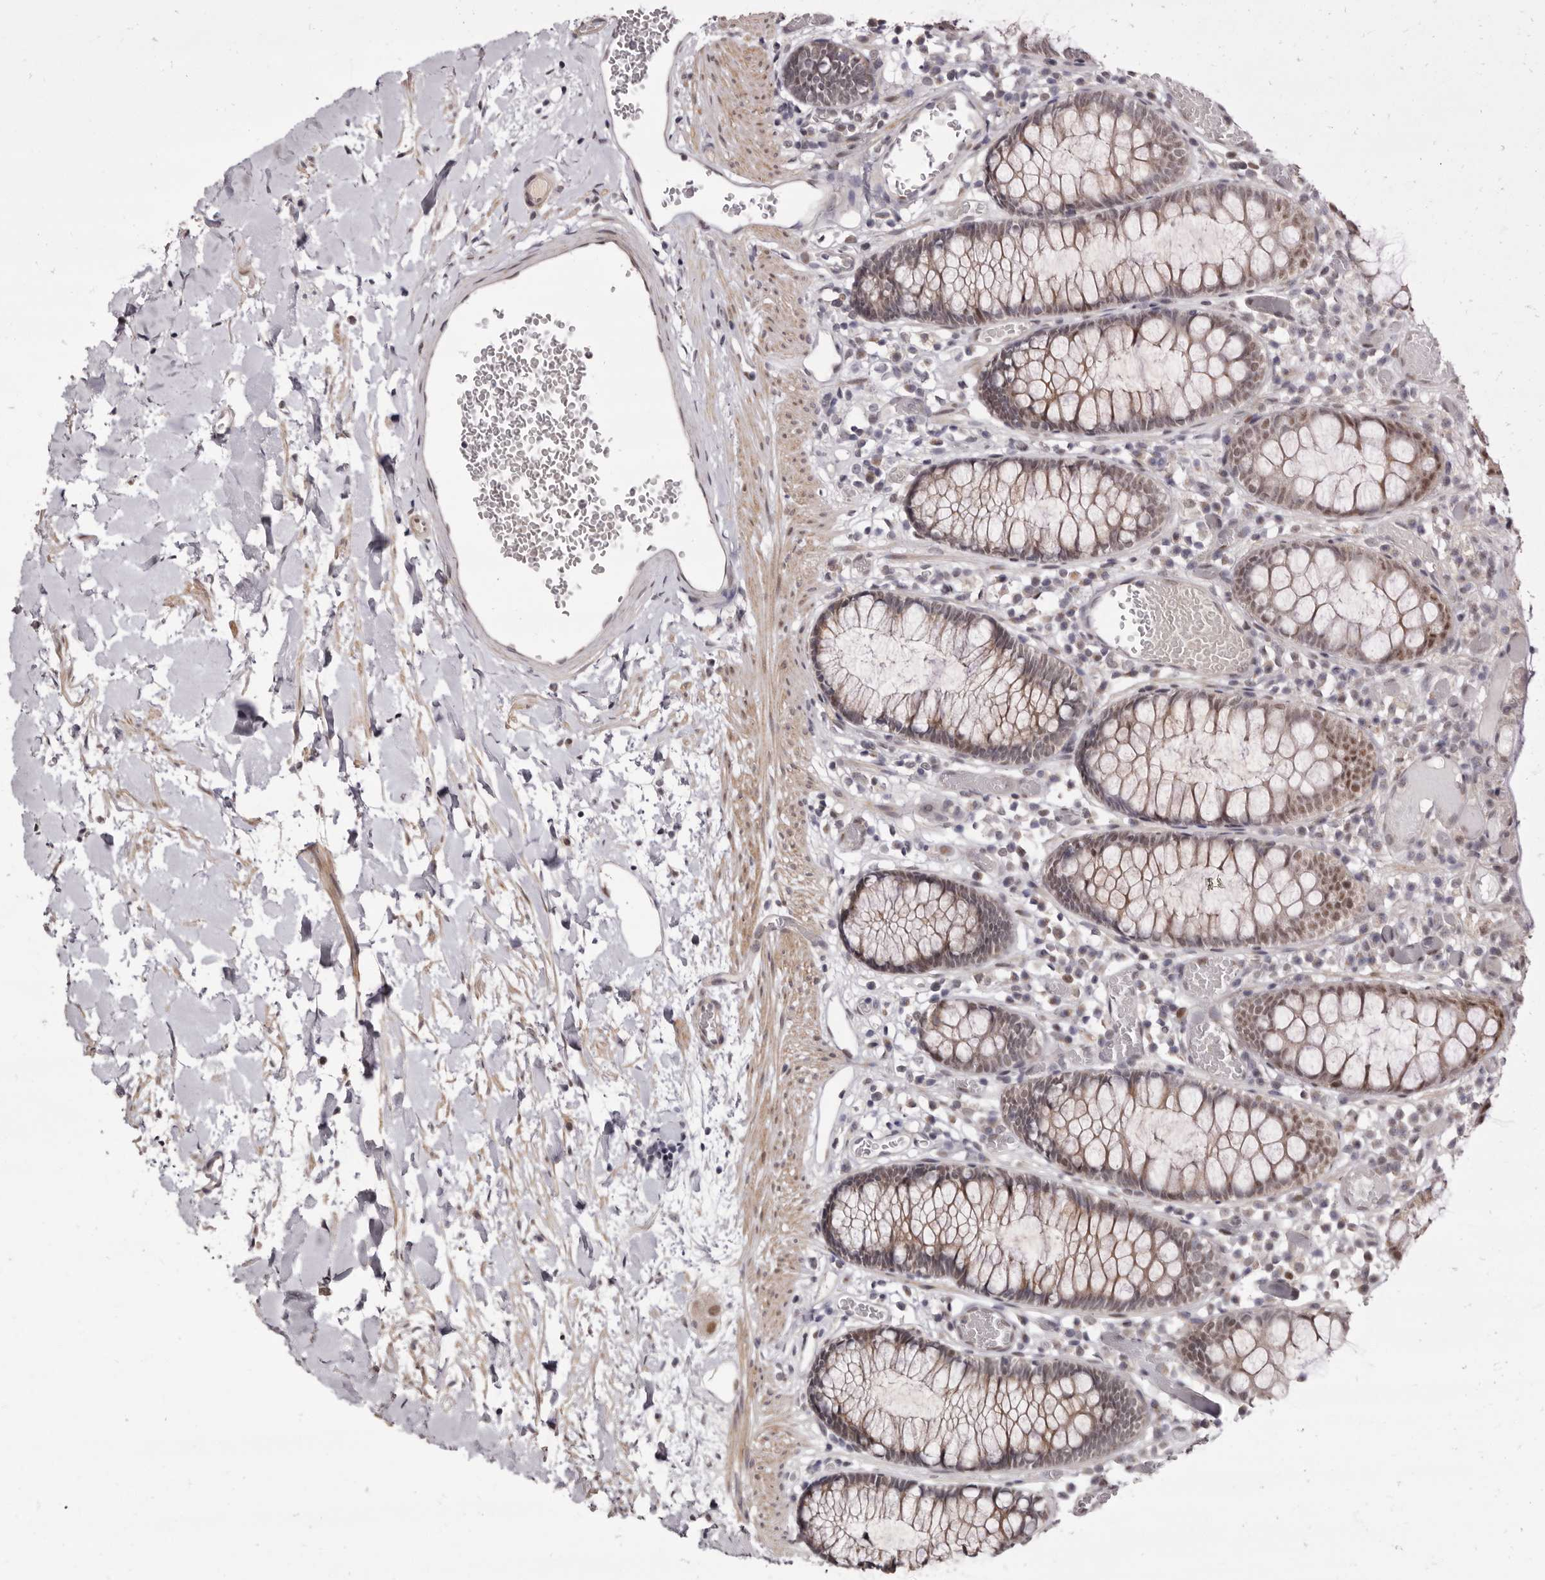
{"staining": {"intensity": "weak", "quantity": ">75%", "location": "nuclear"}, "tissue": "colon", "cell_type": "Endothelial cells", "image_type": "normal", "snomed": [{"axis": "morphology", "description": "Normal tissue, NOS"}, {"axis": "topography", "description": "Colon"}], "caption": "Protein analysis of unremarkable colon reveals weak nuclear staining in approximately >75% of endothelial cells.", "gene": "ZNF326", "patient": {"sex": "male", "age": 14}}